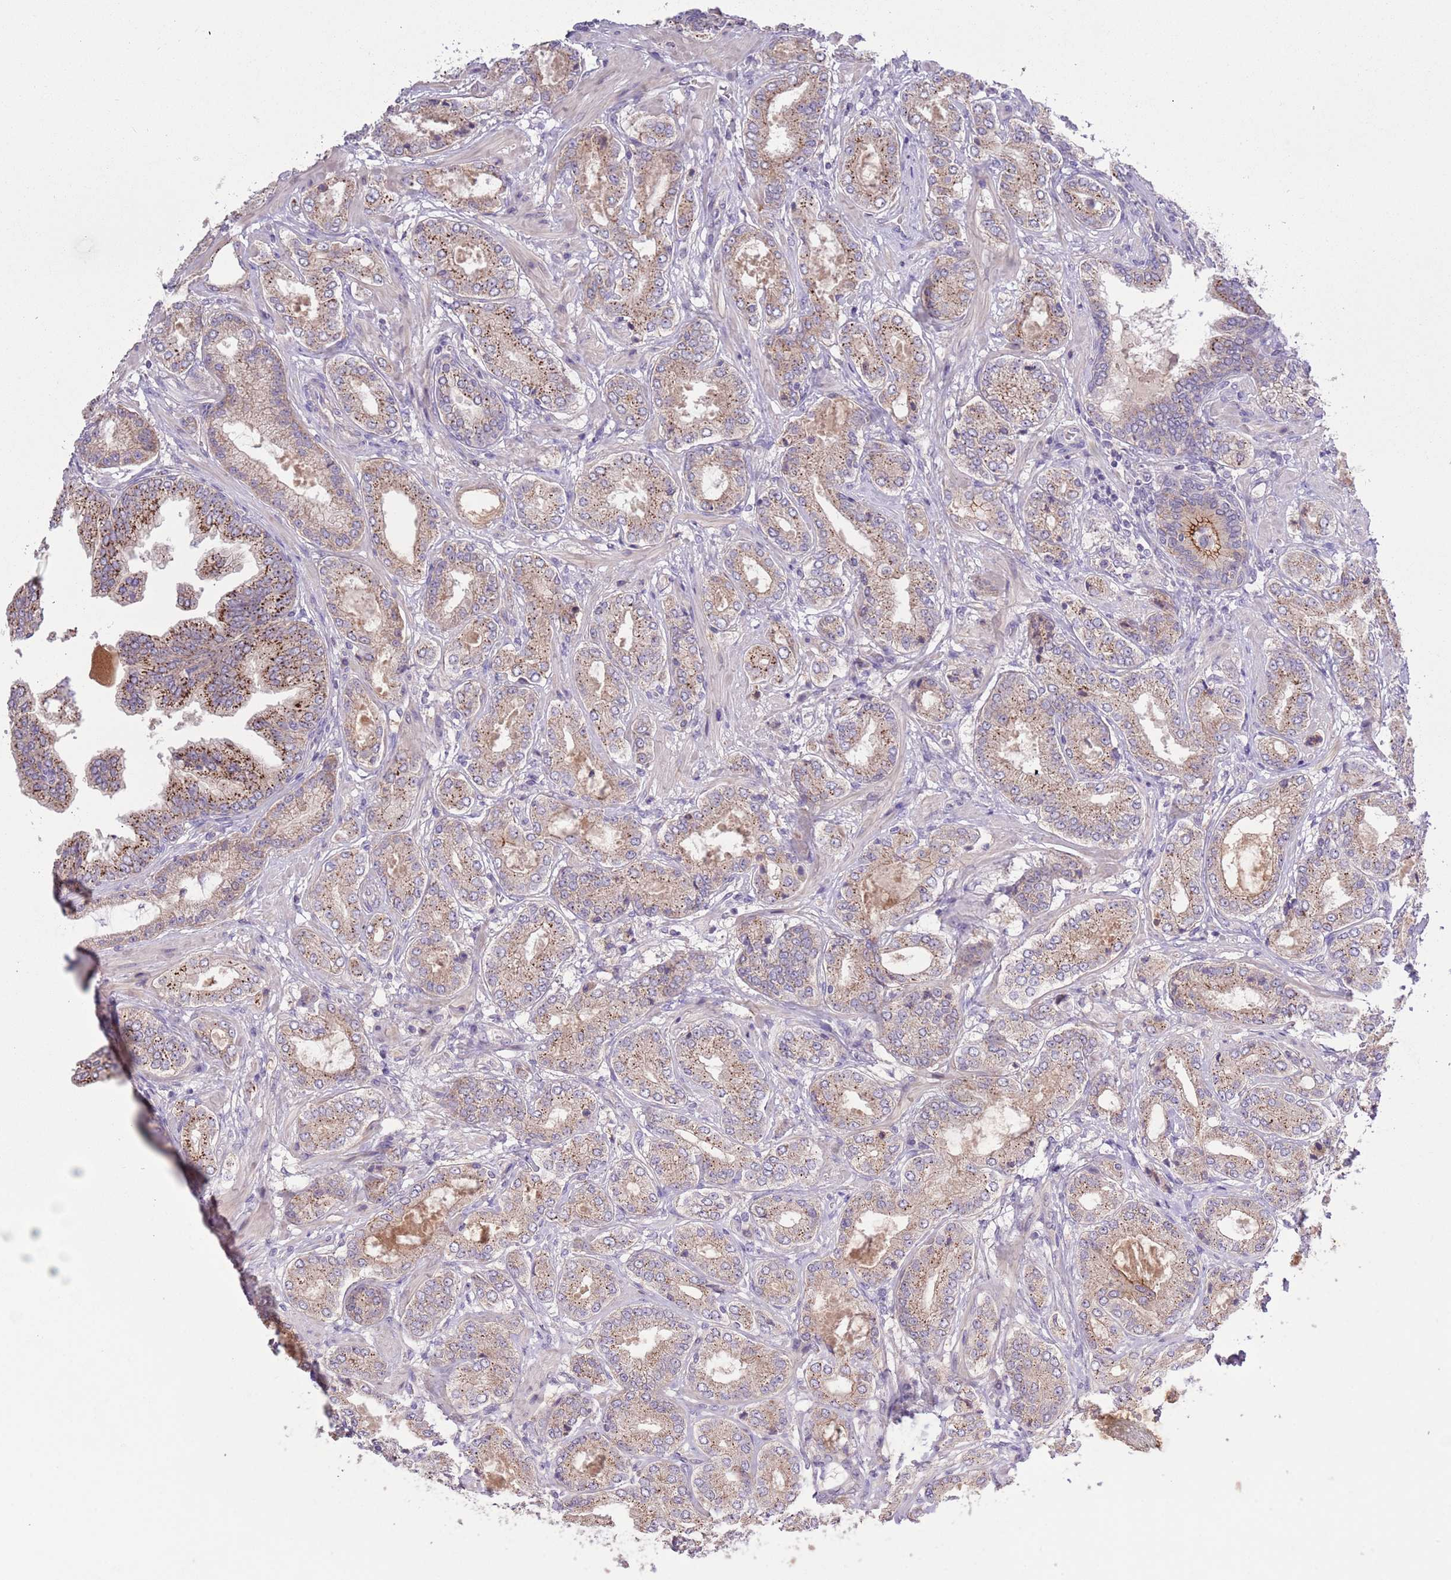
{"staining": {"intensity": "moderate", "quantity": ">75%", "location": "cytoplasmic/membranous"}, "tissue": "prostate cancer", "cell_type": "Tumor cells", "image_type": "cancer", "snomed": [{"axis": "morphology", "description": "Adenocarcinoma, Low grade"}, {"axis": "topography", "description": "Prostate"}], "caption": "A micrograph of human prostate cancer stained for a protein shows moderate cytoplasmic/membranous brown staining in tumor cells. Nuclei are stained in blue.", "gene": "SHROOM3", "patient": {"sex": "male", "age": 63}}